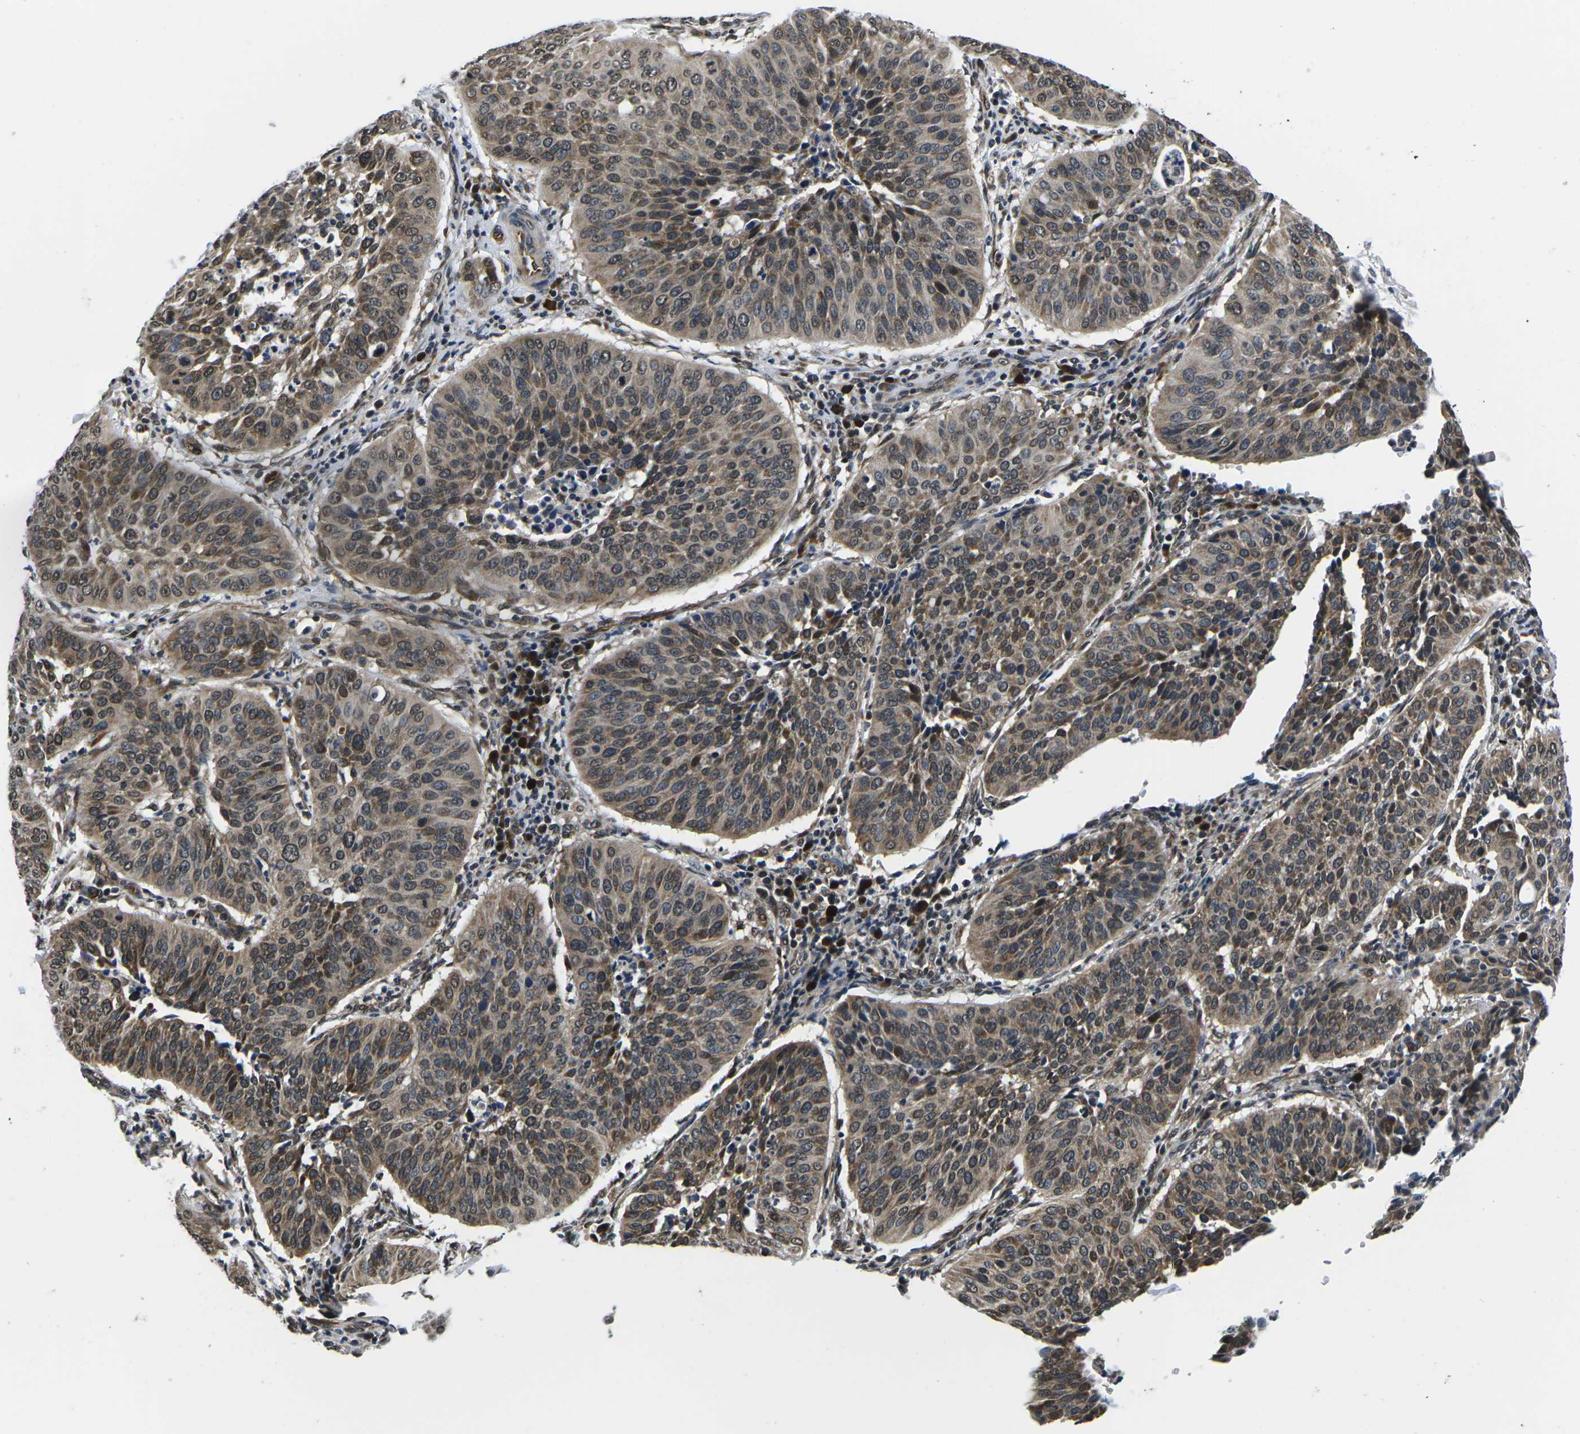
{"staining": {"intensity": "moderate", "quantity": ">75%", "location": "cytoplasmic/membranous,nuclear"}, "tissue": "cervical cancer", "cell_type": "Tumor cells", "image_type": "cancer", "snomed": [{"axis": "morphology", "description": "Normal tissue, NOS"}, {"axis": "morphology", "description": "Squamous cell carcinoma, NOS"}, {"axis": "topography", "description": "Cervix"}], "caption": "About >75% of tumor cells in human cervical squamous cell carcinoma show moderate cytoplasmic/membranous and nuclear protein positivity as visualized by brown immunohistochemical staining.", "gene": "CCNE1", "patient": {"sex": "female", "age": 39}}